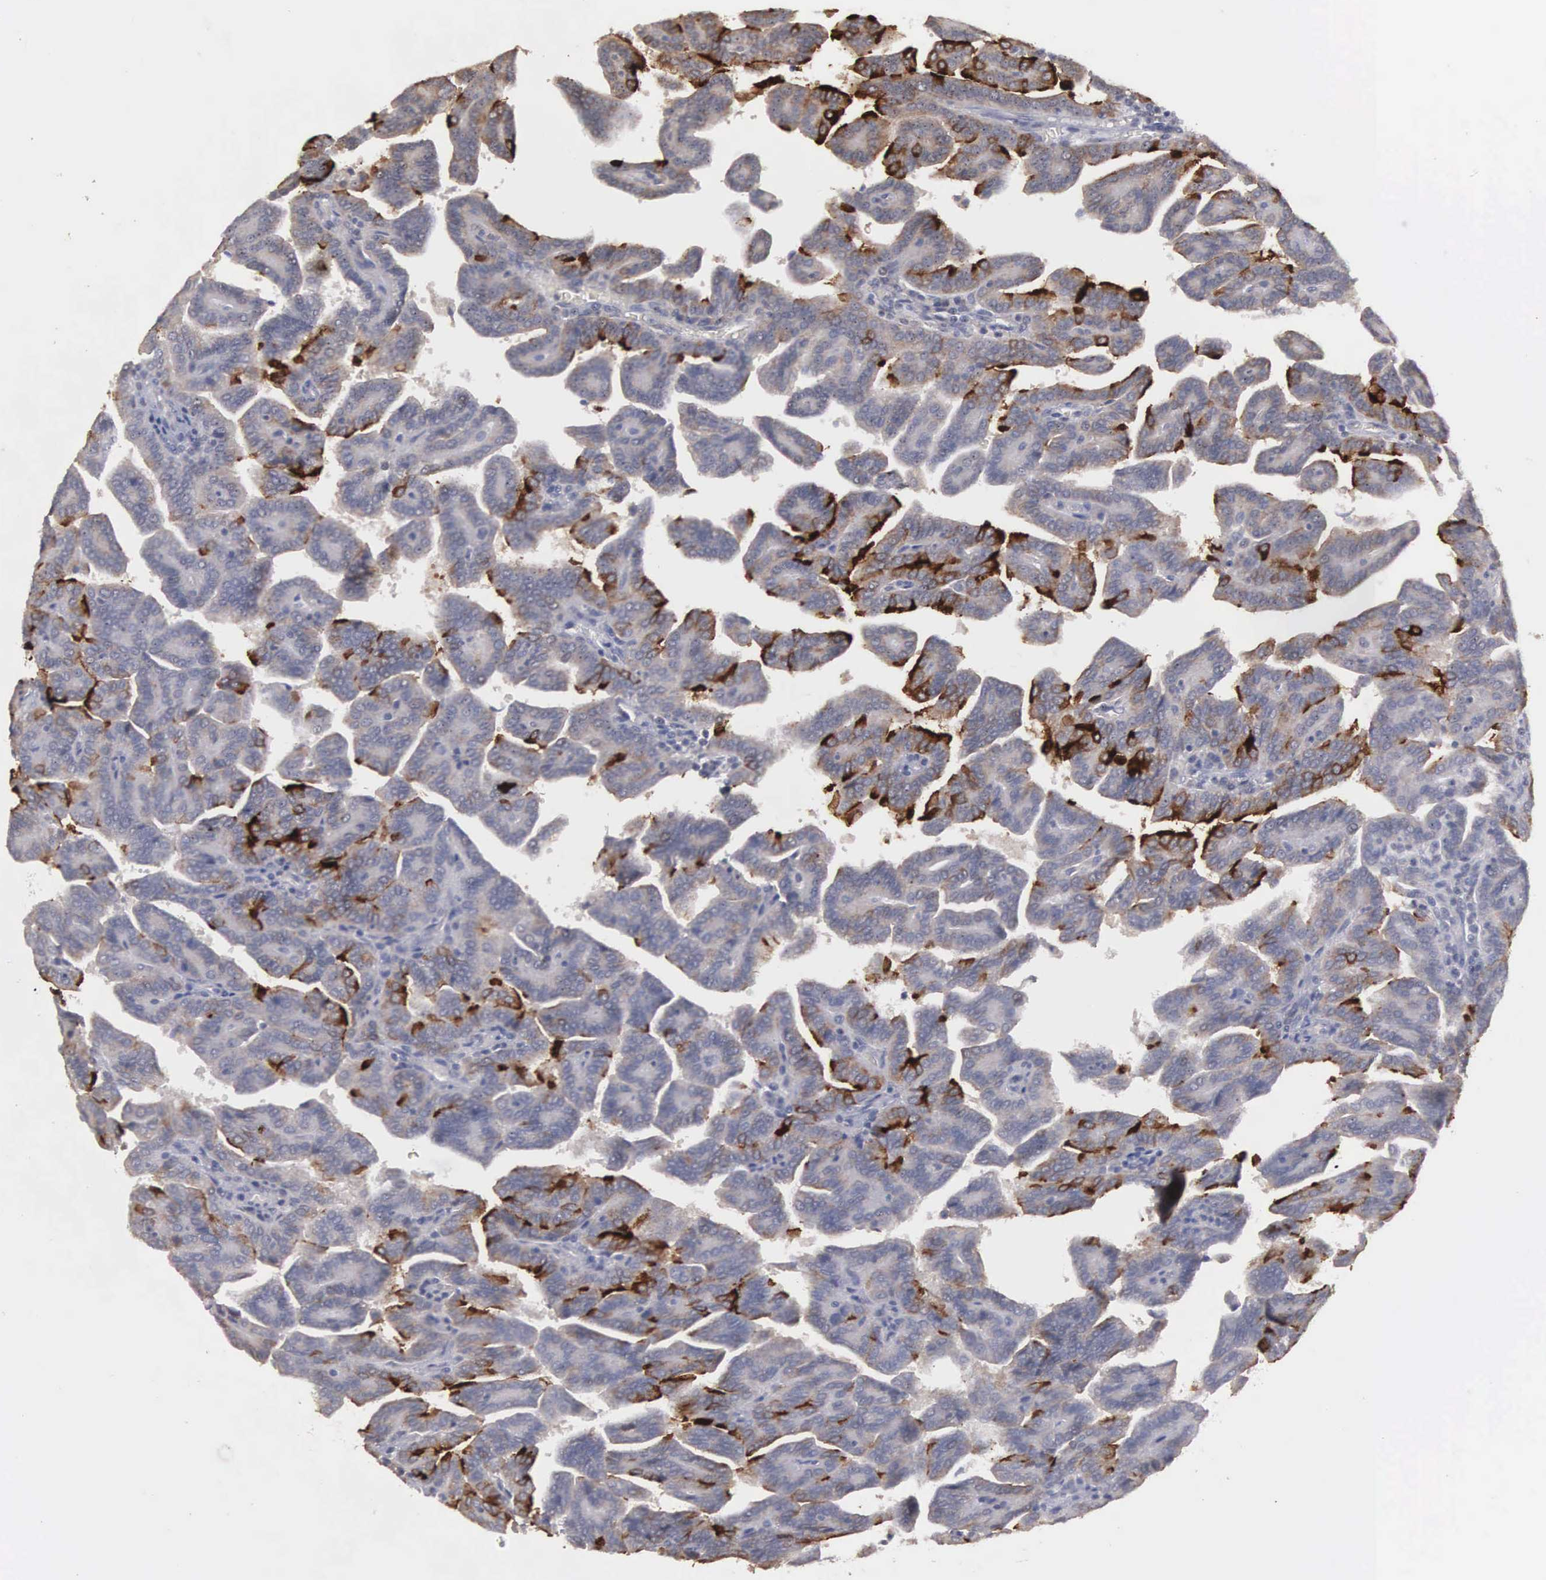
{"staining": {"intensity": "strong", "quantity": "<25%", "location": "cytoplasmic/membranous"}, "tissue": "renal cancer", "cell_type": "Tumor cells", "image_type": "cancer", "snomed": [{"axis": "morphology", "description": "Adenocarcinoma, NOS"}, {"axis": "topography", "description": "Kidney"}], "caption": "This micrograph displays immunohistochemistry (IHC) staining of human renal adenocarcinoma, with medium strong cytoplasmic/membranous positivity in approximately <25% of tumor cells.", "gene": "AMN", "patient": {"sex": "male", "age": 61}}